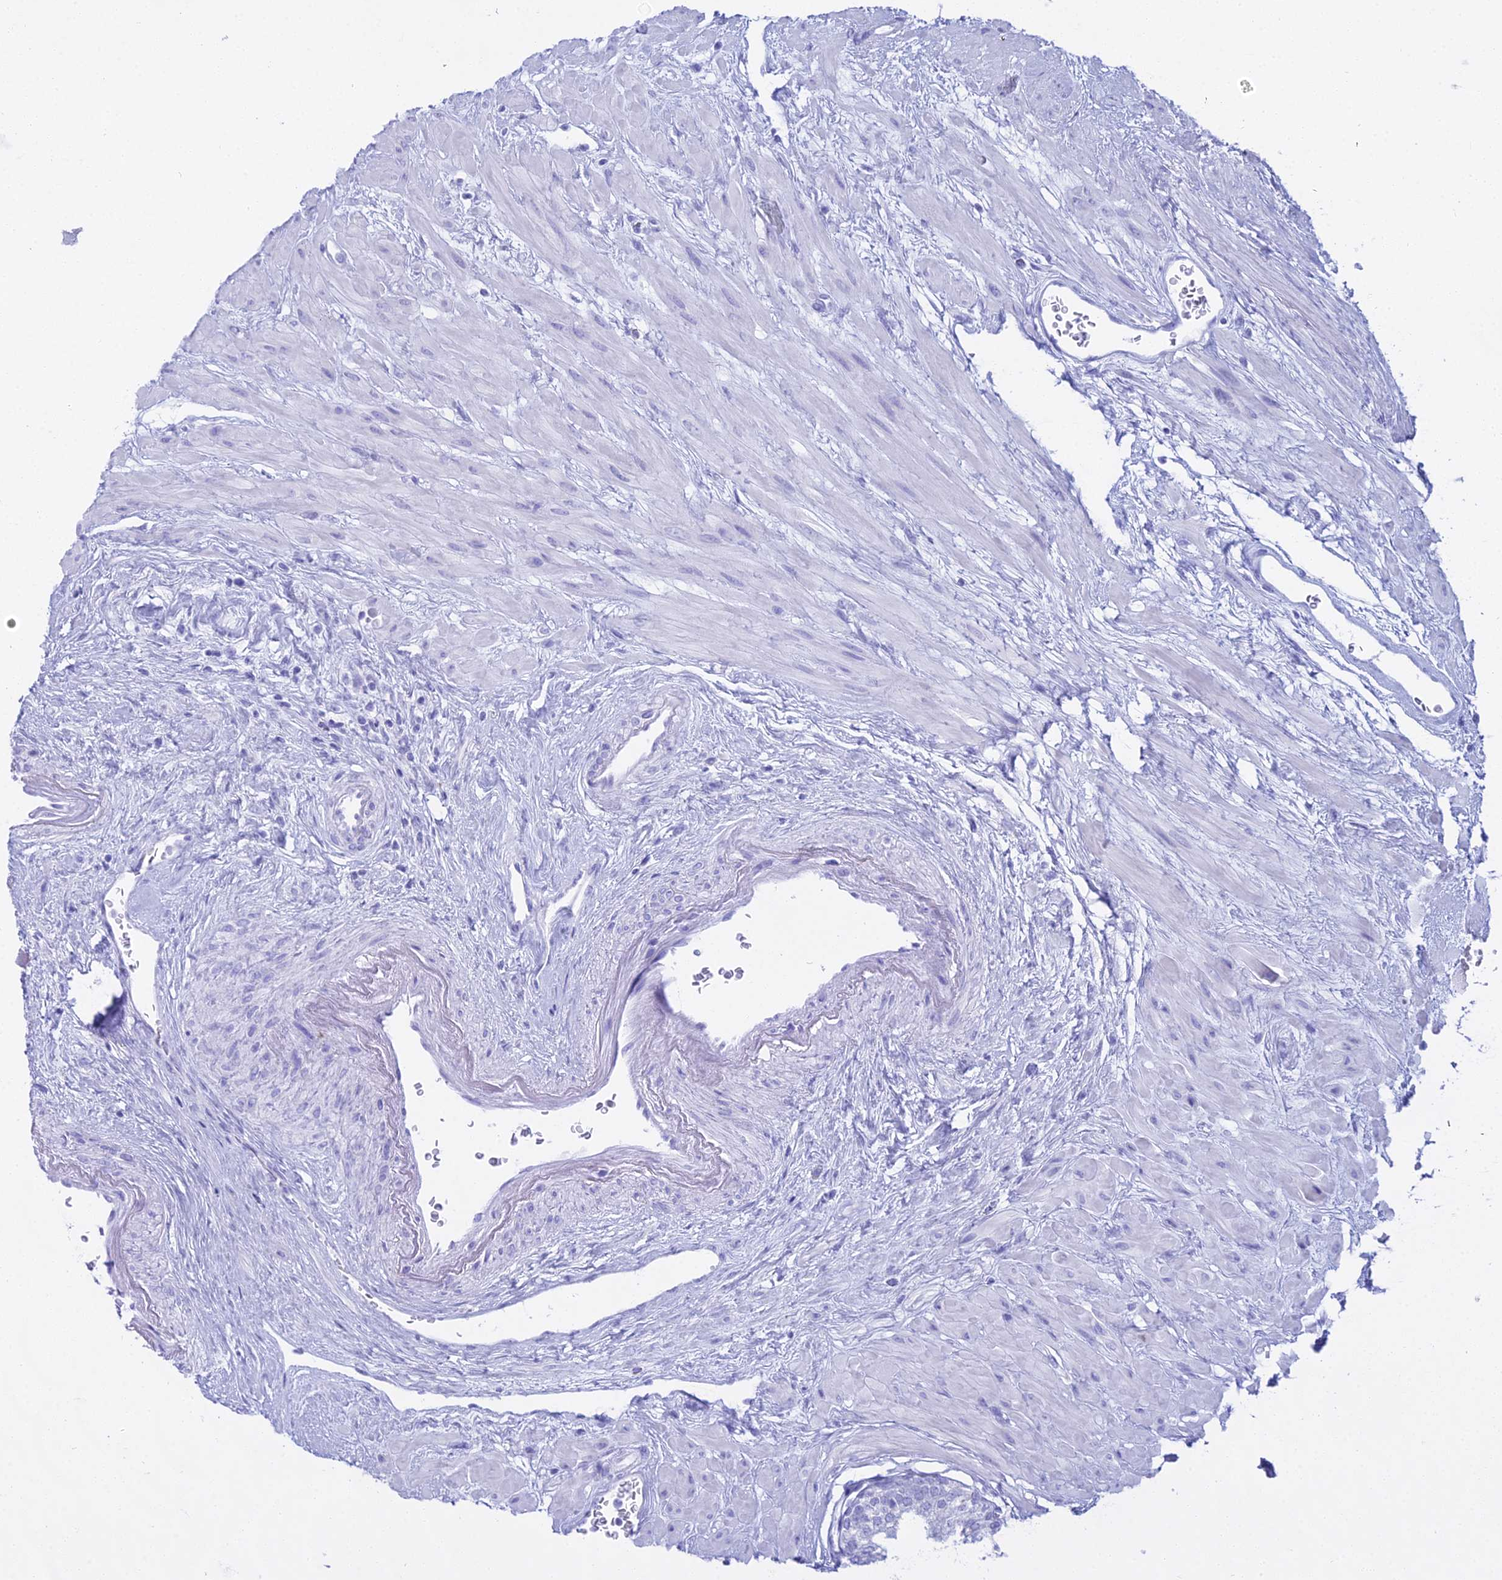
{"staining": {"intensity": "negative", "quantity": "none", "location": "none"}, "tissue": "prostate", "cell_type": "Glandular cells", "image_type": "normal", "snomed": [{"axis": "morphology", "description": "Normal tissue, NOS"}, {"axis": "topography", "description": "Prostate"}], "caption": "Protein analysis of unremarkable prostate displays no significant staining in glandular cells. Nuclei are stained in blue.", "gene": "CGB1", "patient": {"sex": "male", "age": 57}}